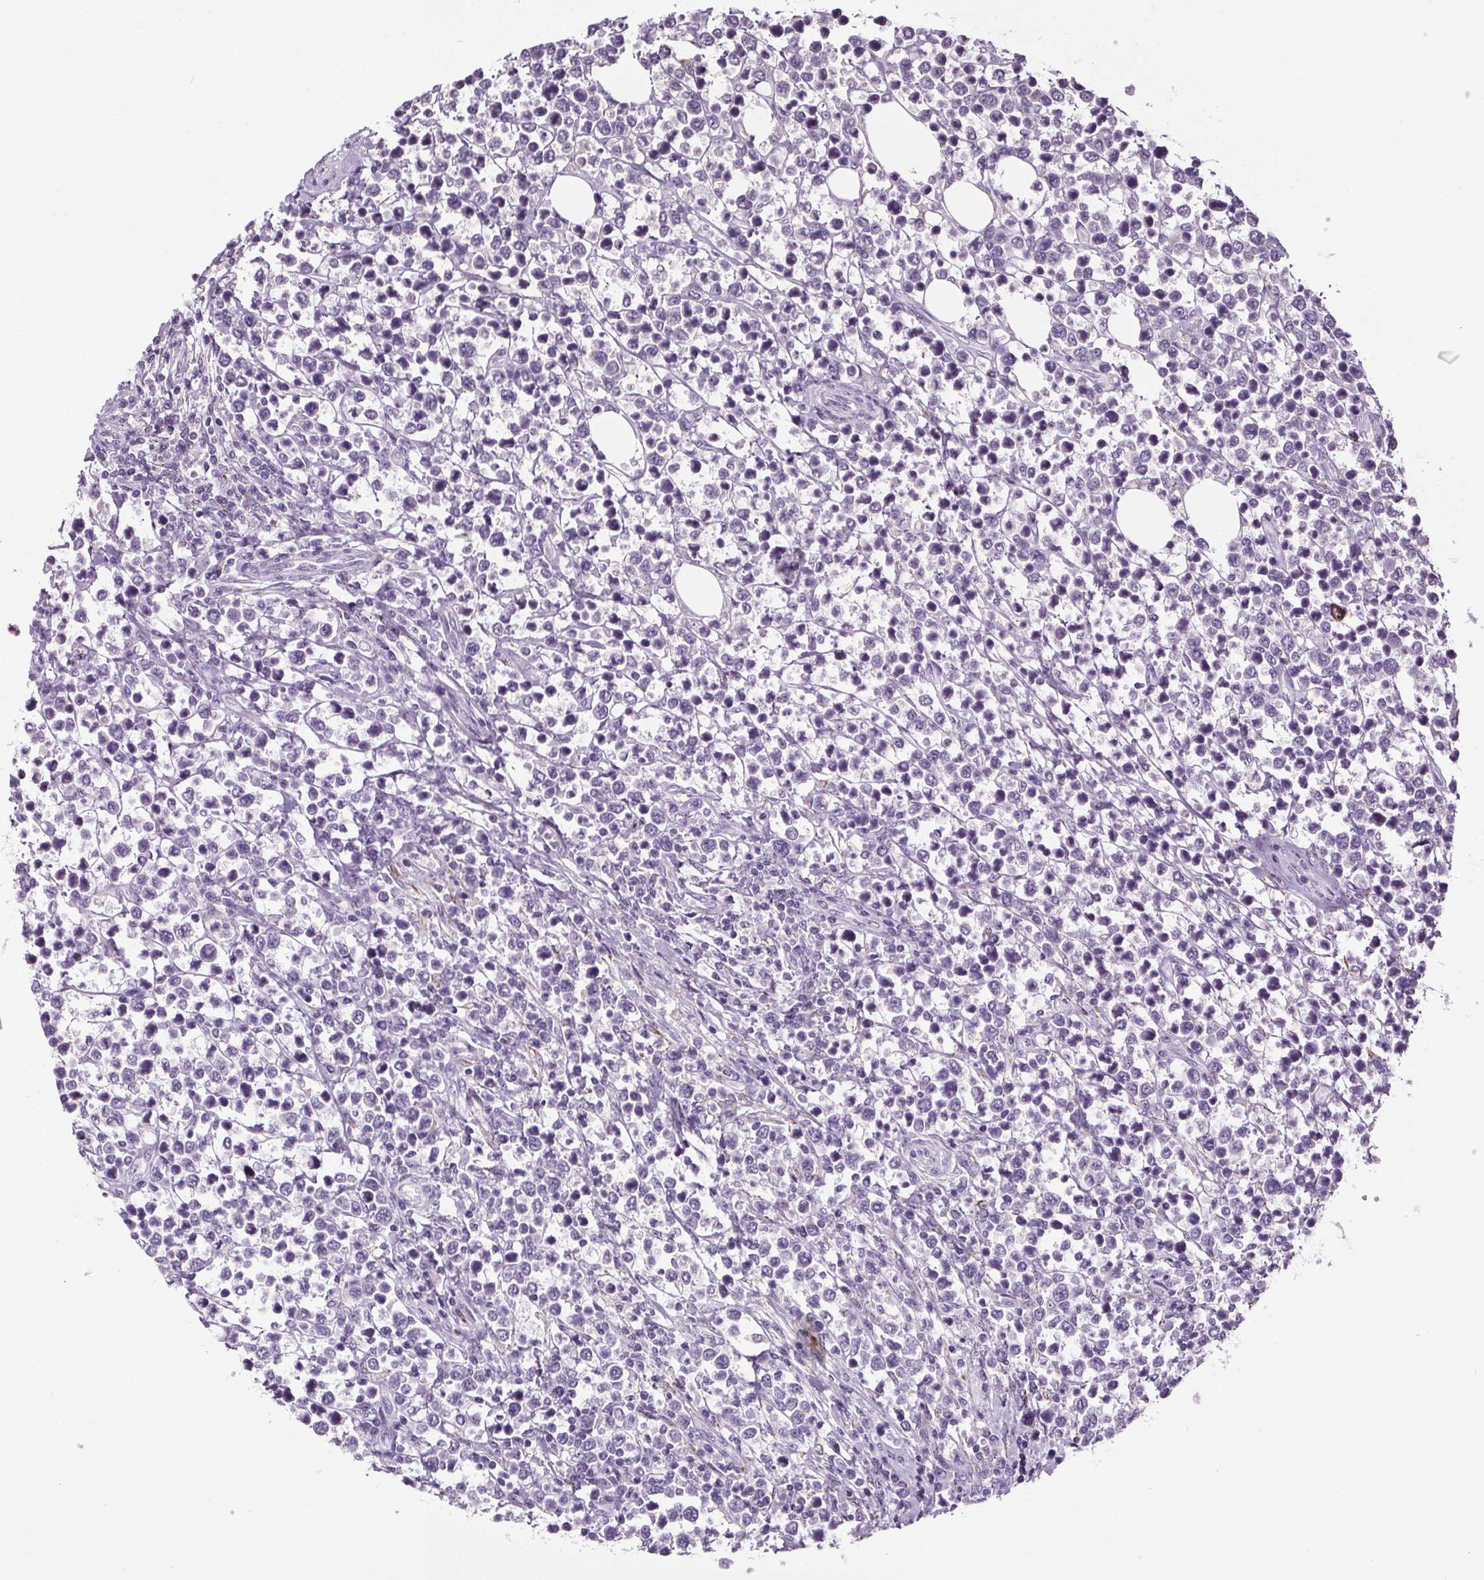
{"staining": {"intensity": "negative", "quantity": "none", "location": "none"}, "tissue": "lymphoma", "cell_type": "Tumor cells", "image_type": "cancer", "snomed": [{"axis": "morphology", "description": "Malignant lymphoma, non-Hodgkin's type, High grade"}, {"axis": "topography", "description": "Soft tissue"}], "caption": "This histopathology image is of lymphoma stained with immunohistochemistry to label a protein in brown with the nuclei are counter-stained blue. There is no staining in tumor cells. (Brightfield microscopy of DAB (3,3'-diaminobenzidine) immunohistochemistry (IHC) at high magnification).", "gene": "GPIHBP1", "patient": {"sex": "female", "age": 56}}